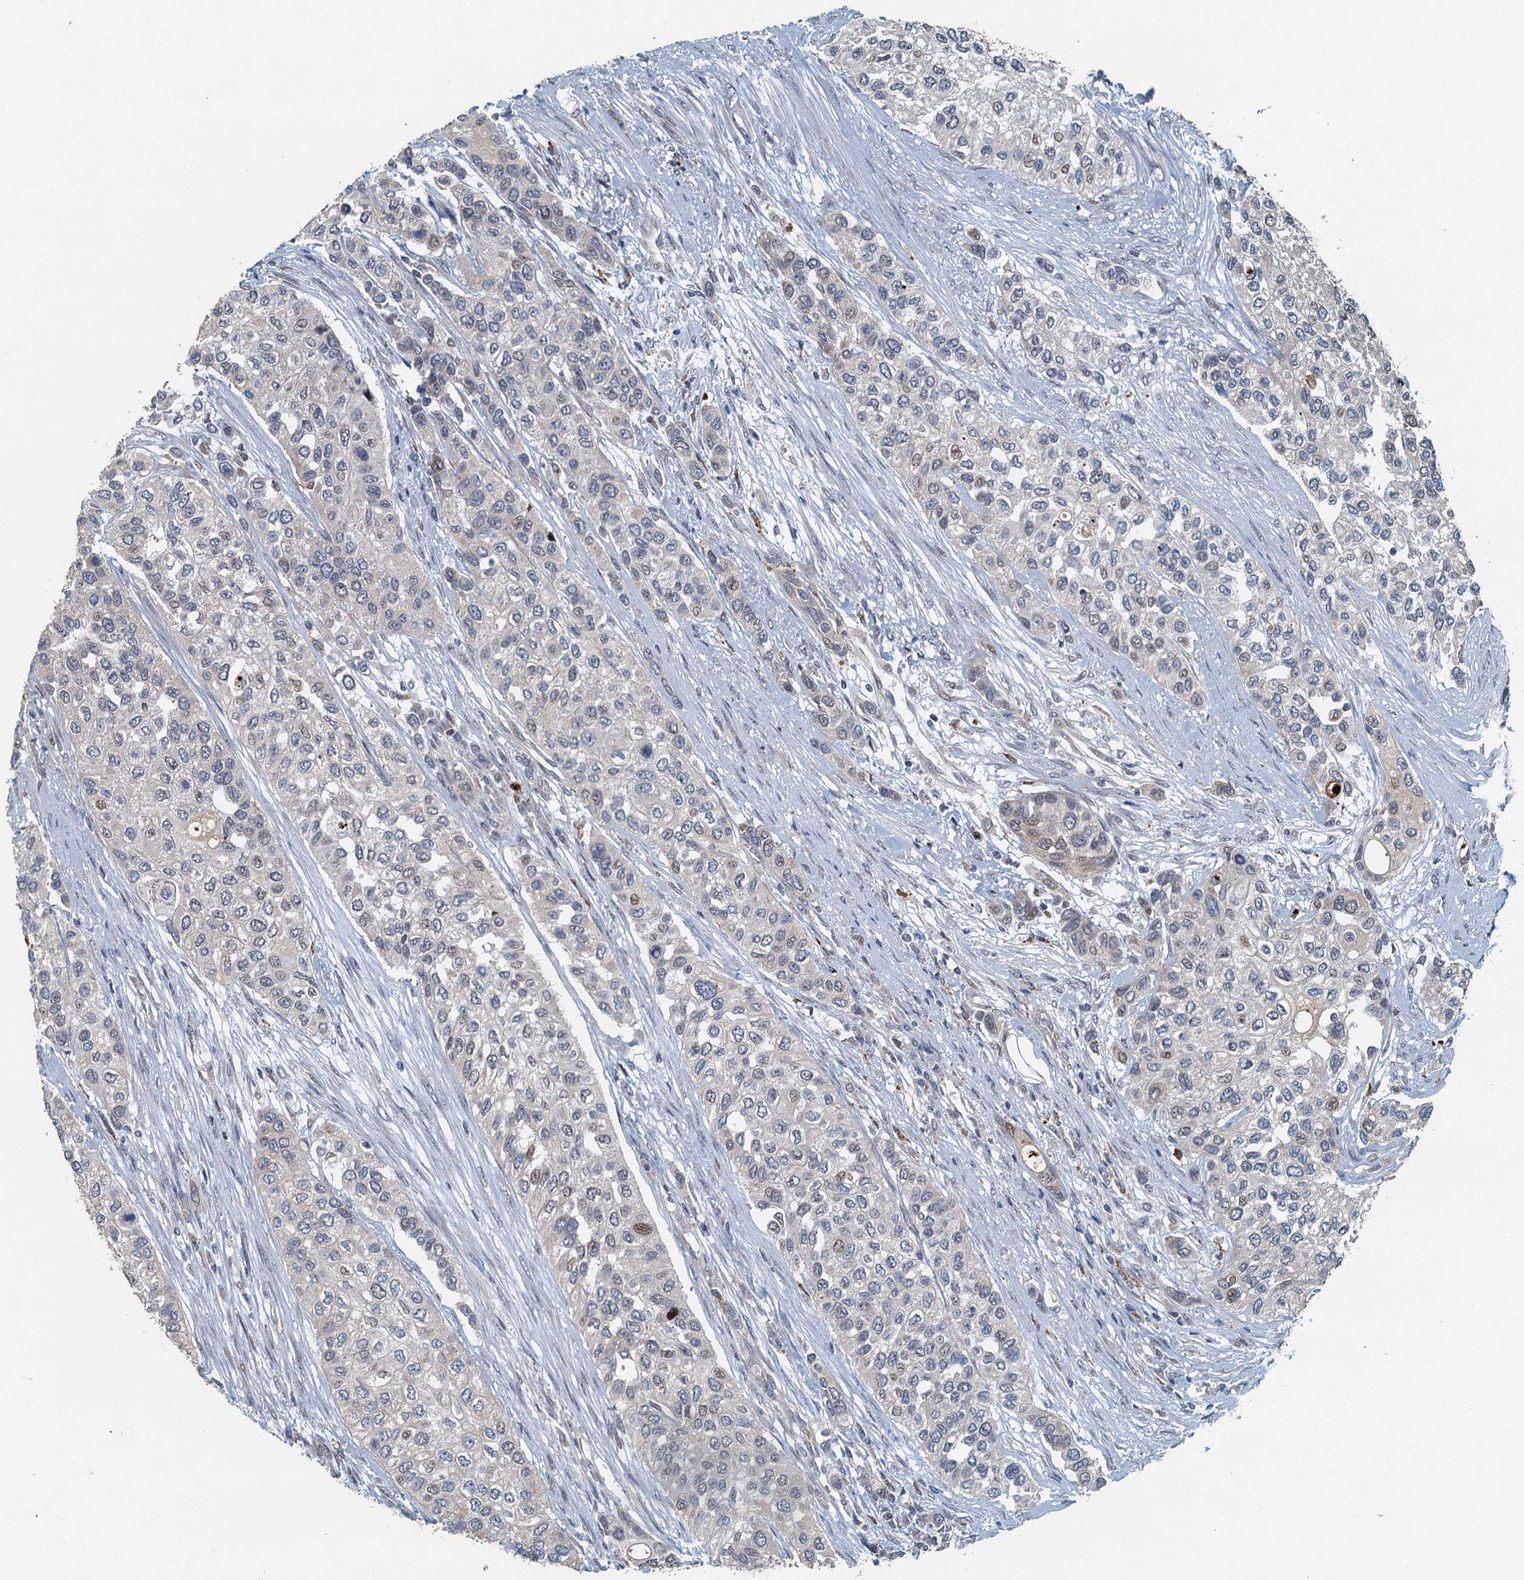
{"staining": {"intensity": "weak", "quantity": "<25%", "location": "cytoplasmic/membranous,nuclear"}, "tissue": "urothelial cancer", "cell_type": "Tumor cells", "image_type": "cancer", "snomed": [{"axis": "morphology", "description": "Normal tissue, NOS"}, {"axis": "morphology", "description": "Urothelial carcinoma, High grade"}, {"axis": "topography", "description": "Vascular tissue"}, {"axis": "topography", "description": "Urinary bladder"}], "caption": "Immunohistochemistry image of neoplastic tissue: urothelial carcinoma (high-grade) stained with DAB (3,3'-diaminobenzidine) displays no significant protein positivity in tumor cells. (Brightfield microscopy of DAB (3,3'-diaminobenzidine) immunohistochemistry (IHC) at high magnification).", "gene": "AGRN", "patient": {"sex": "female", "age": 56}}